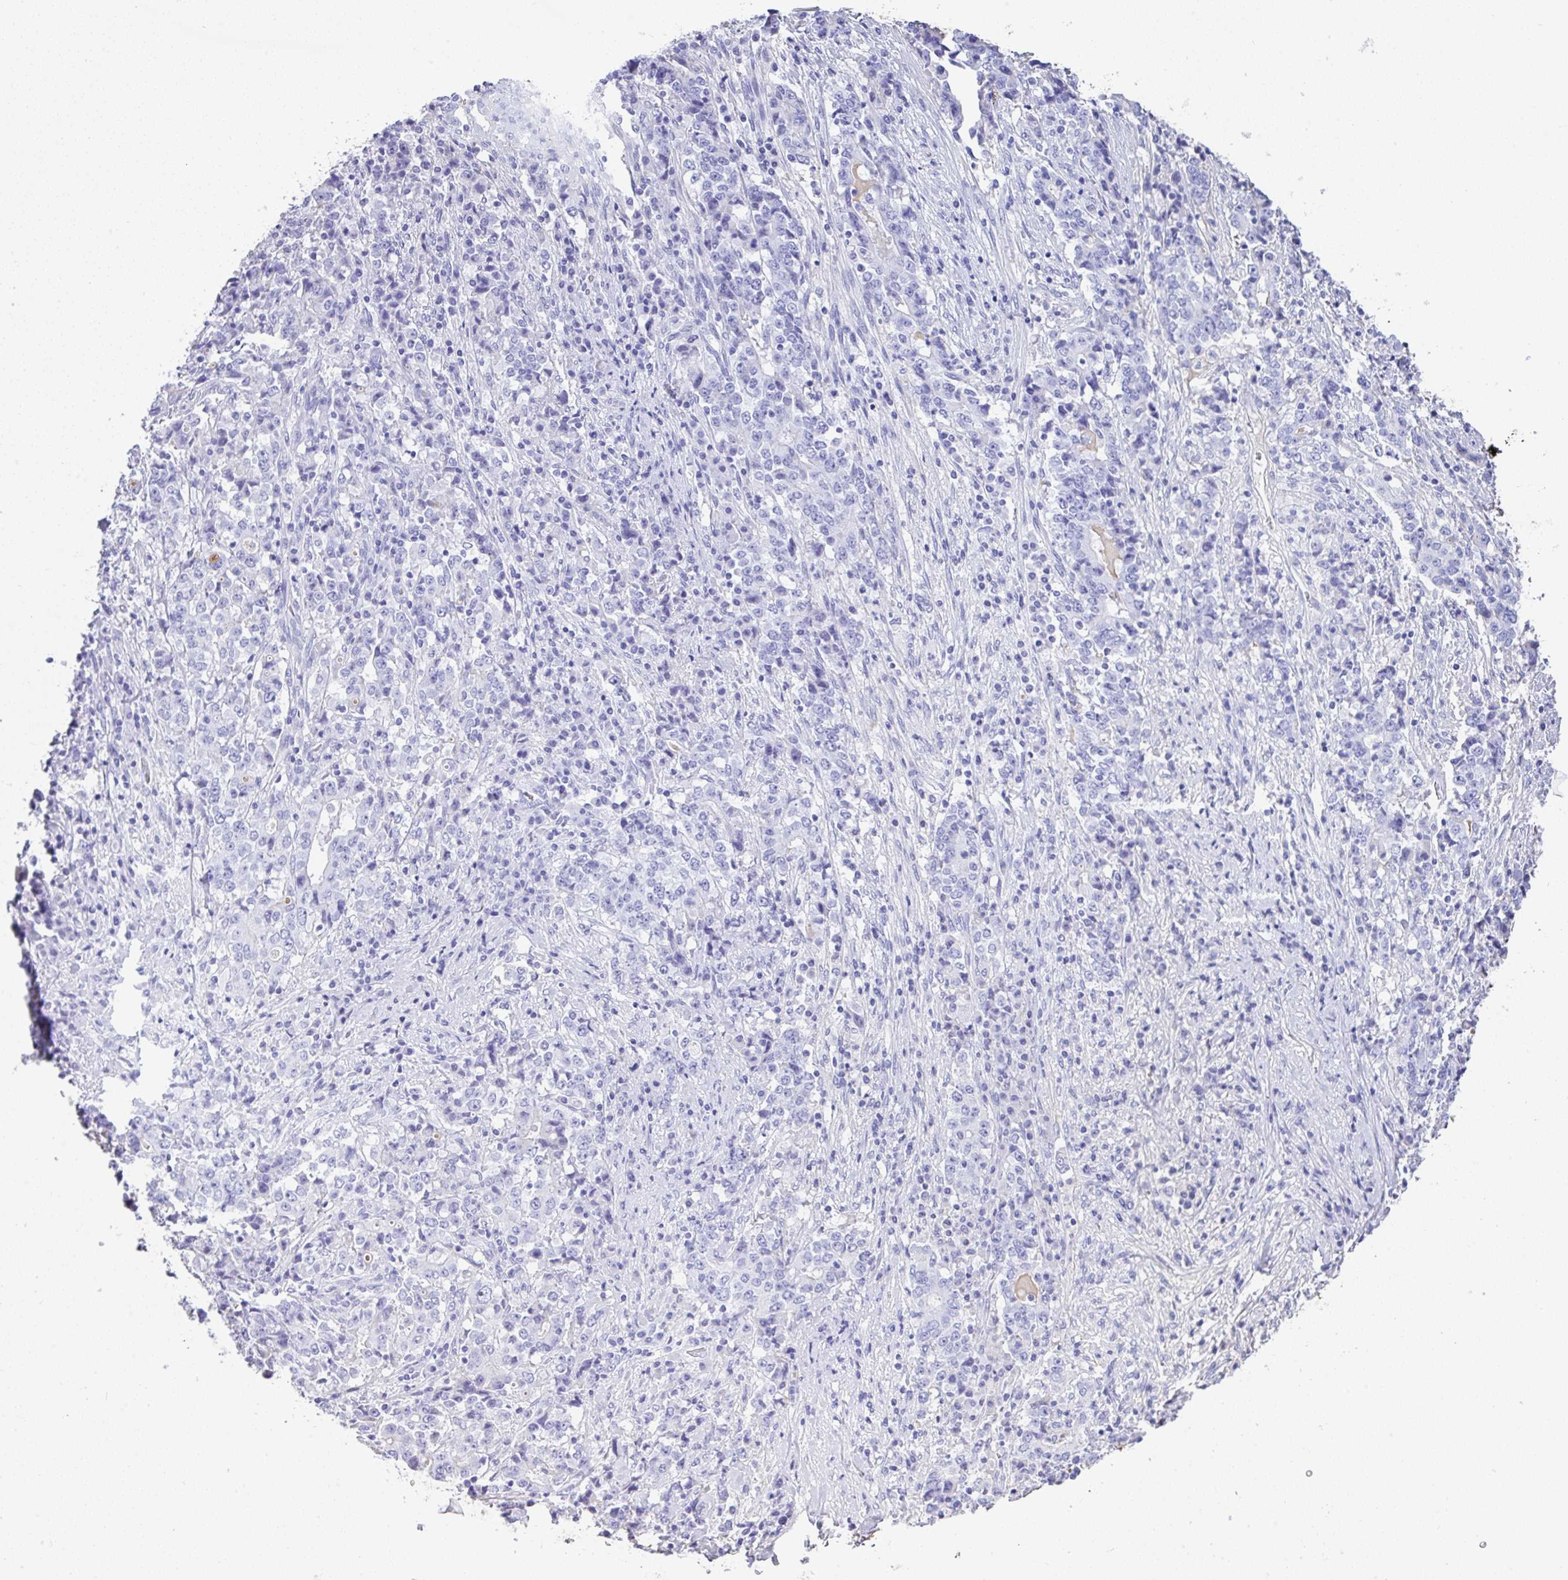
{"staining": {"intensity": "negative", "quantity": "none", "location": "none"}, "tissue": "stomach cancer", "cell_type": "Tumor cells", "image_type": "cancer", "snomed": [{"axis": "morphology", "description": "Normal tissue, NOS"}, {"axis": "morphology", "description": "Adenocarcinoma, NOS"}, {"axis": "topography", "description": "Stomach, upper"}, {"axis": "topography", "description": "Stomach"}], "caption": "There is no significant staining in tumor cells of stomach cancer (adenocarcinoma).", "gene": "HOXC12", "patient": {"sex": "male", "age": 59}}